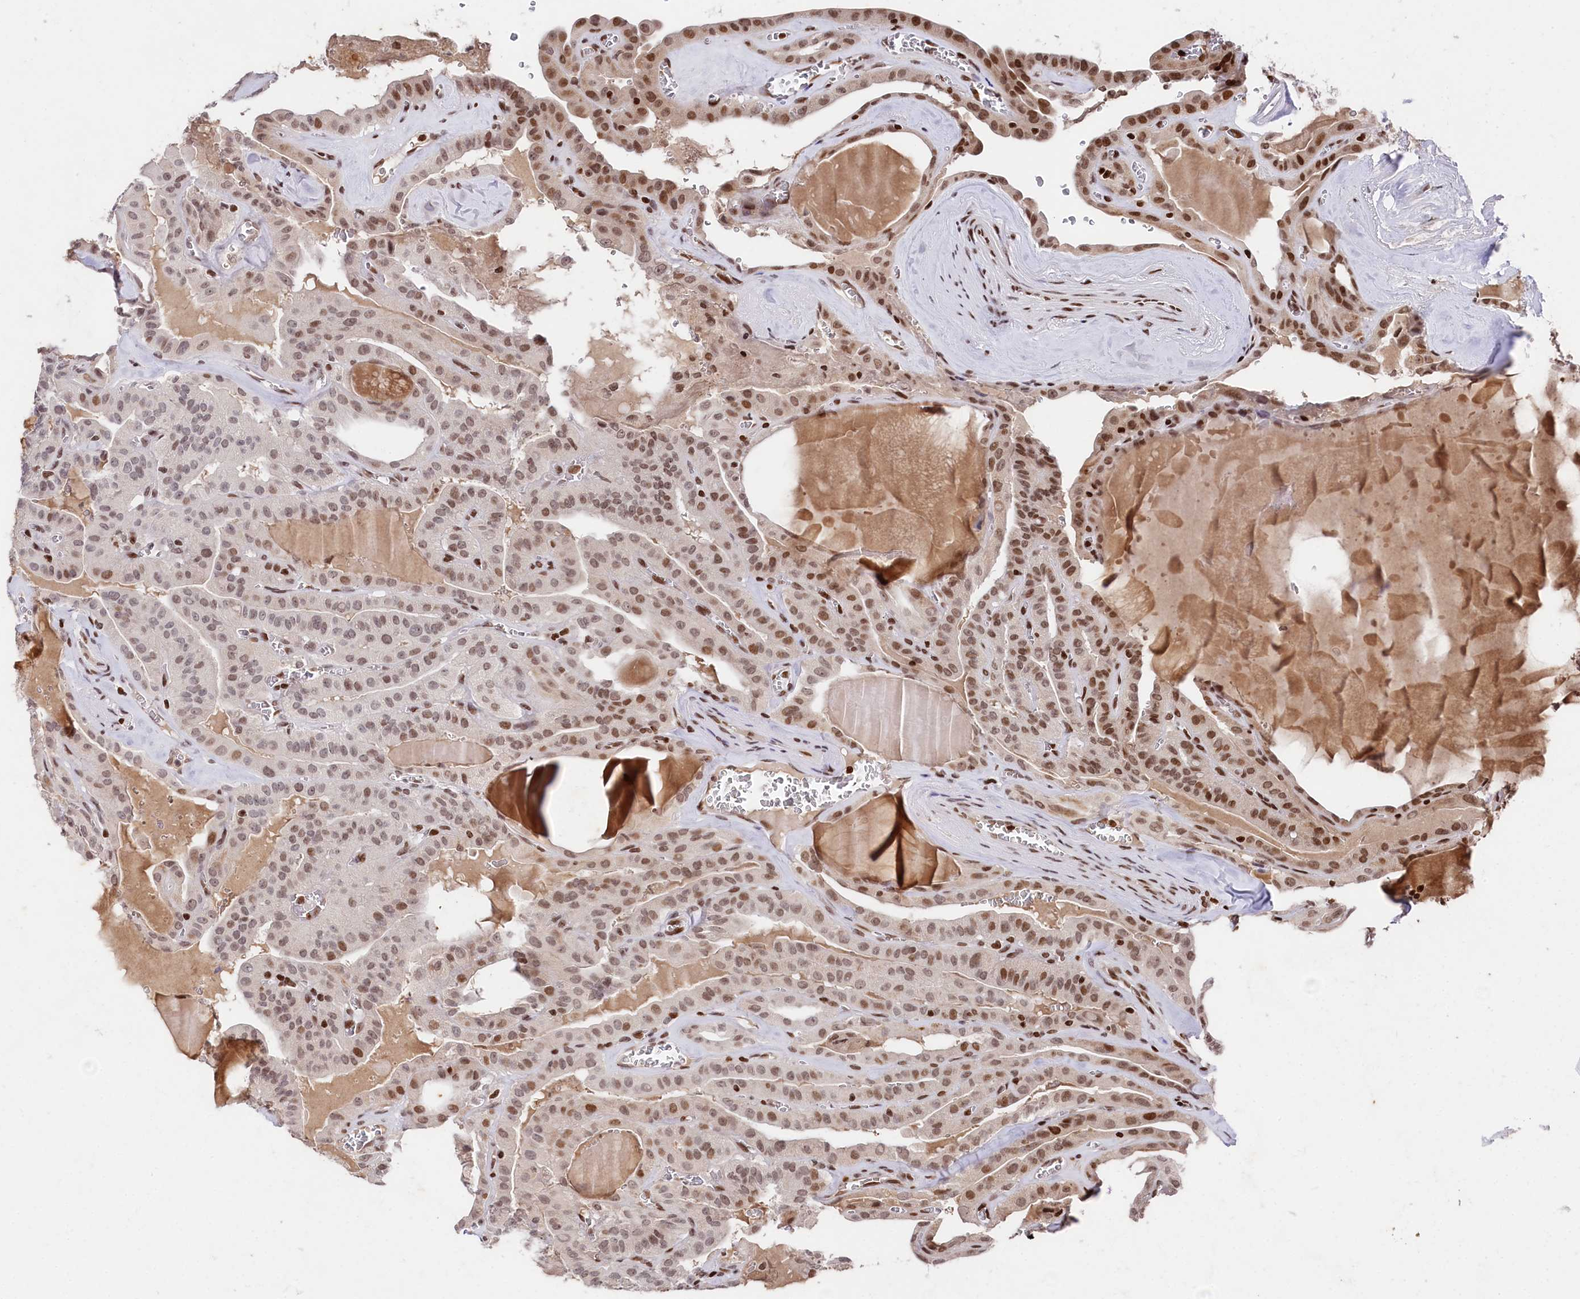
{"staining": {"intensity": "moderate", "quantity": ">75%", "location": "nuclear"}, "tissue": "thyroid cancer", "cell_type": "Tumor cells", "image_type": "cancer", "snomed": [{"axis": "morphology", "description": "Papillary adenocarcinoma, NOS"}, {"axis": "topography", "description": "Thyroid gland"}], "caption": "Immunohistochemical staining of human thyroid cancer (papillary adenocarcinoma) reveals moderate nuclear protein positivity in about >75% of tumor cells. Immunohistochemistry (ihc) stains the protein in brown and the nuclei are stained blue.", "gene": "MCF2L2", "patient": {"sex": "male", "age": 52}}